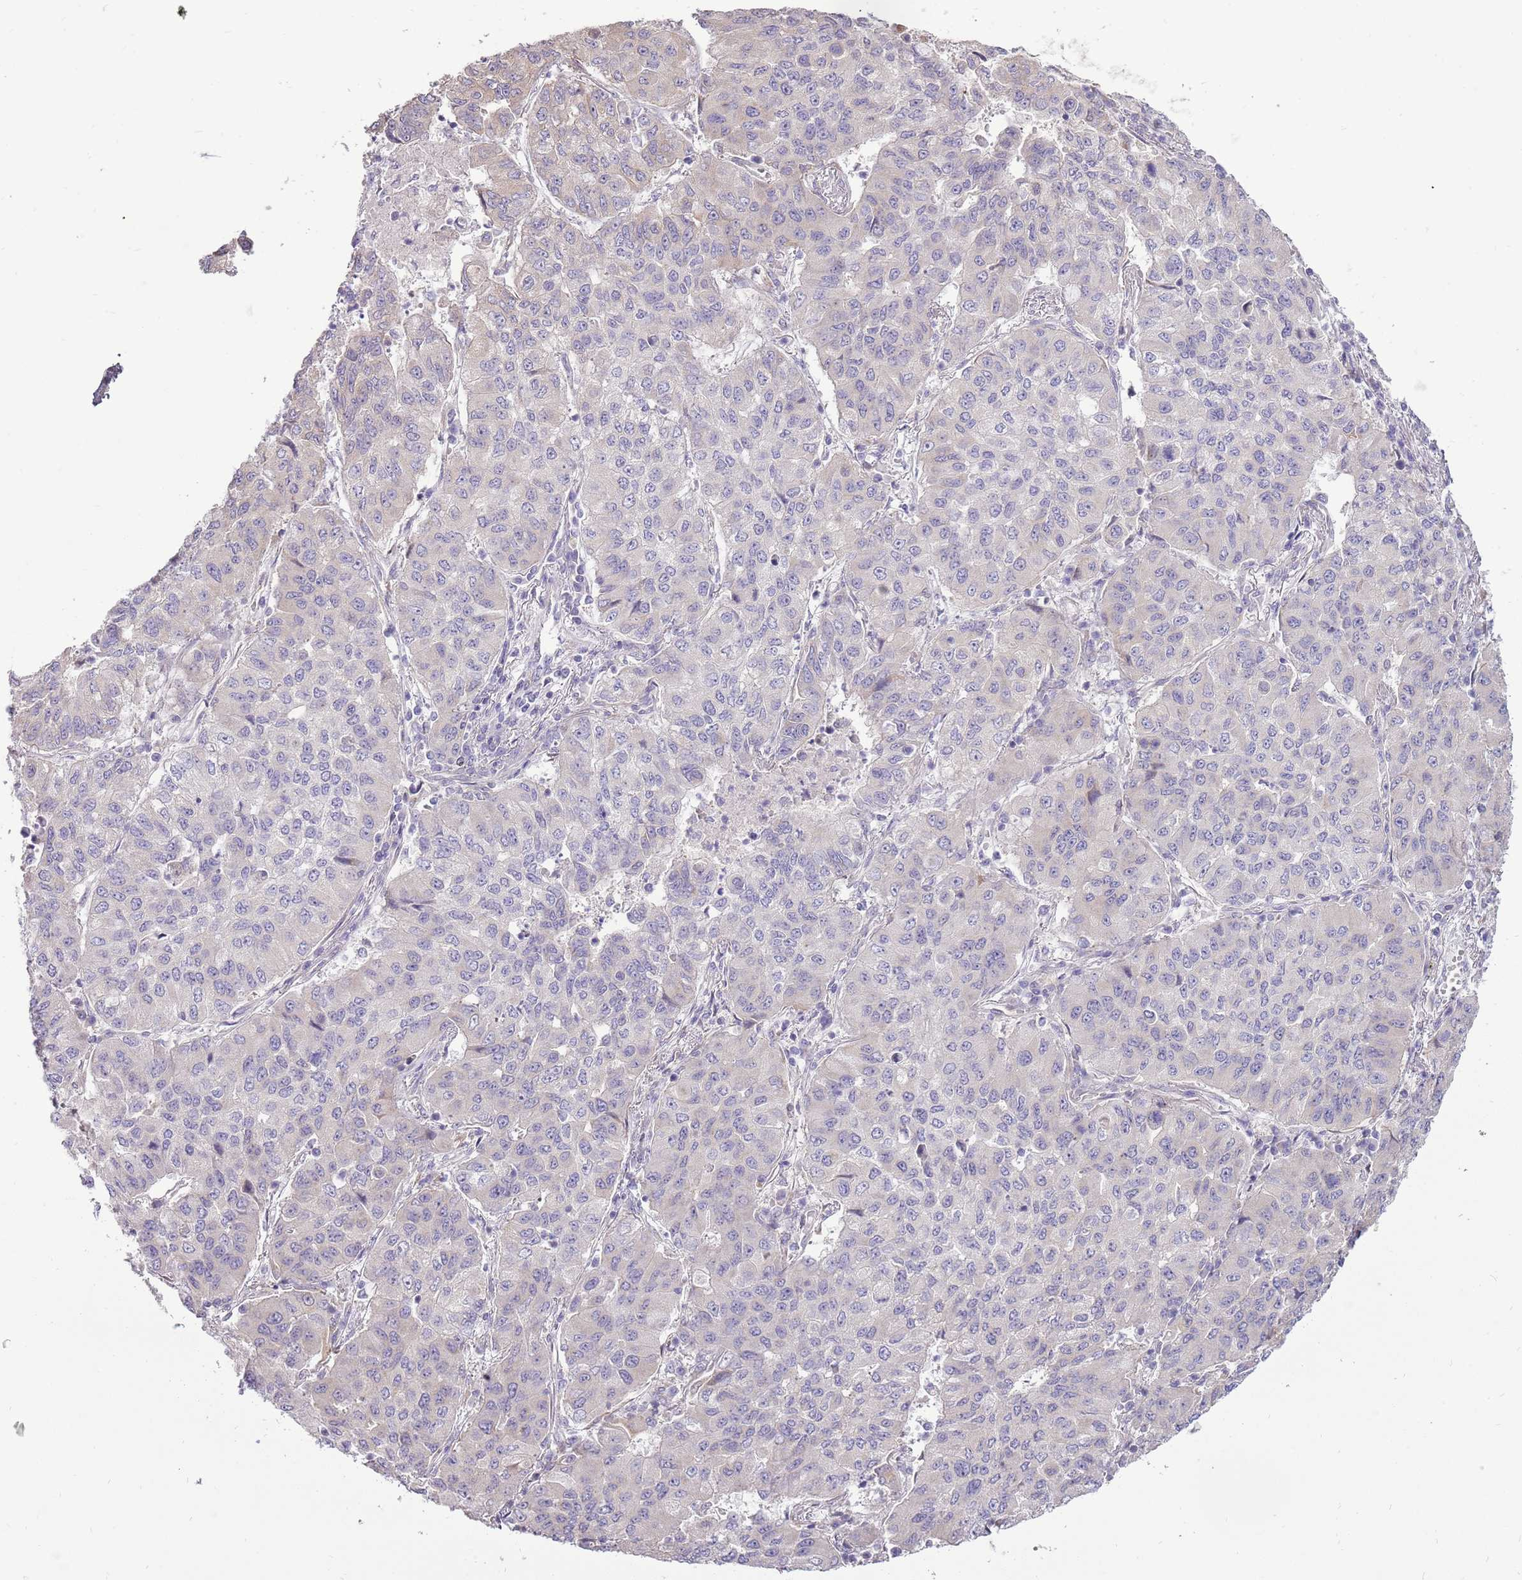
{"staining": {"intensity": "moderate", "quantity": "<25%", "location": "cytoplasmic/membranous"}, "tissue": "lung cancer", "cell_type": "Tumor cells", "image_type": "cancer", "snomed": [{"axis": "morphology", "description": "Squamous cell carcinoma, NOS"}, {"axis": "topography", "description": "Lung"}], "caption": "A brown stain labels moderate cytoplasmic/membranous staining of a protein in human lung squamous cell carcinoma tumor cells. The staining was performed using DAB, with brown indicating positive protein expression. Nuclei are stained blue with hematoxylin.", "gene": "UGGT2", "patient": {"sex": "male", "age": 74}}